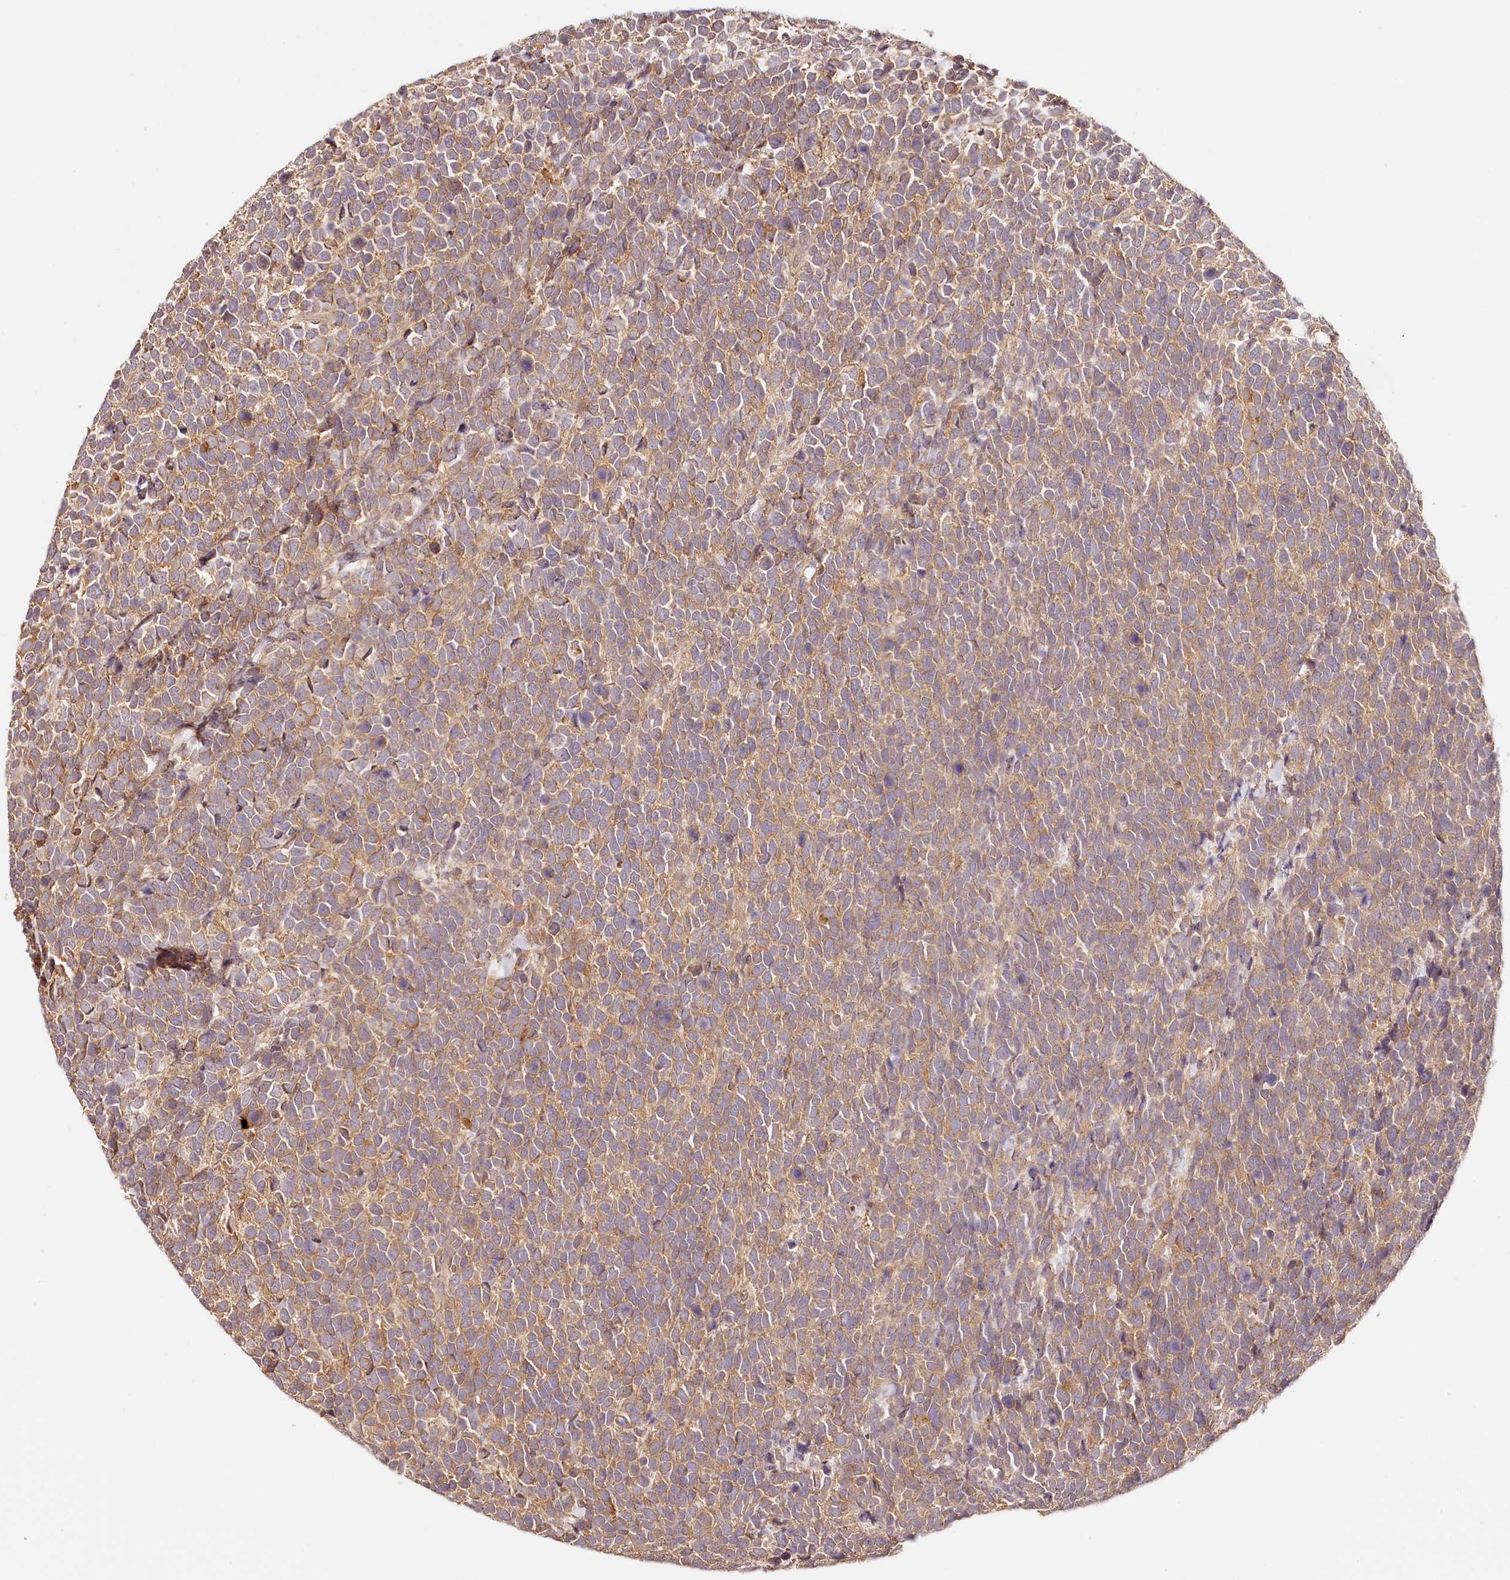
{"staining": {"intensity": "moderate", "quantity": "25%-75%", "location": "cytoplasmic/membranous"}, "tissue": "urothelial cancer", "cell_type": "Tumor cells", "image_type": "cancer", "snomed": [{"axis": "morphology", "description": "Urothelial carcinoma, High grade"}, {"axis": "topography", "description": "Urinary bladder"}], "caption": "Immunohistochemical staining of human high-grade urothelial carcinoma displays medium levels of moderate cytoplasmic/membranous staining in about 25%-75% of tumor cells.", "gene": "SYNGR1", "patient": {"sex": "female", "age": 82}}